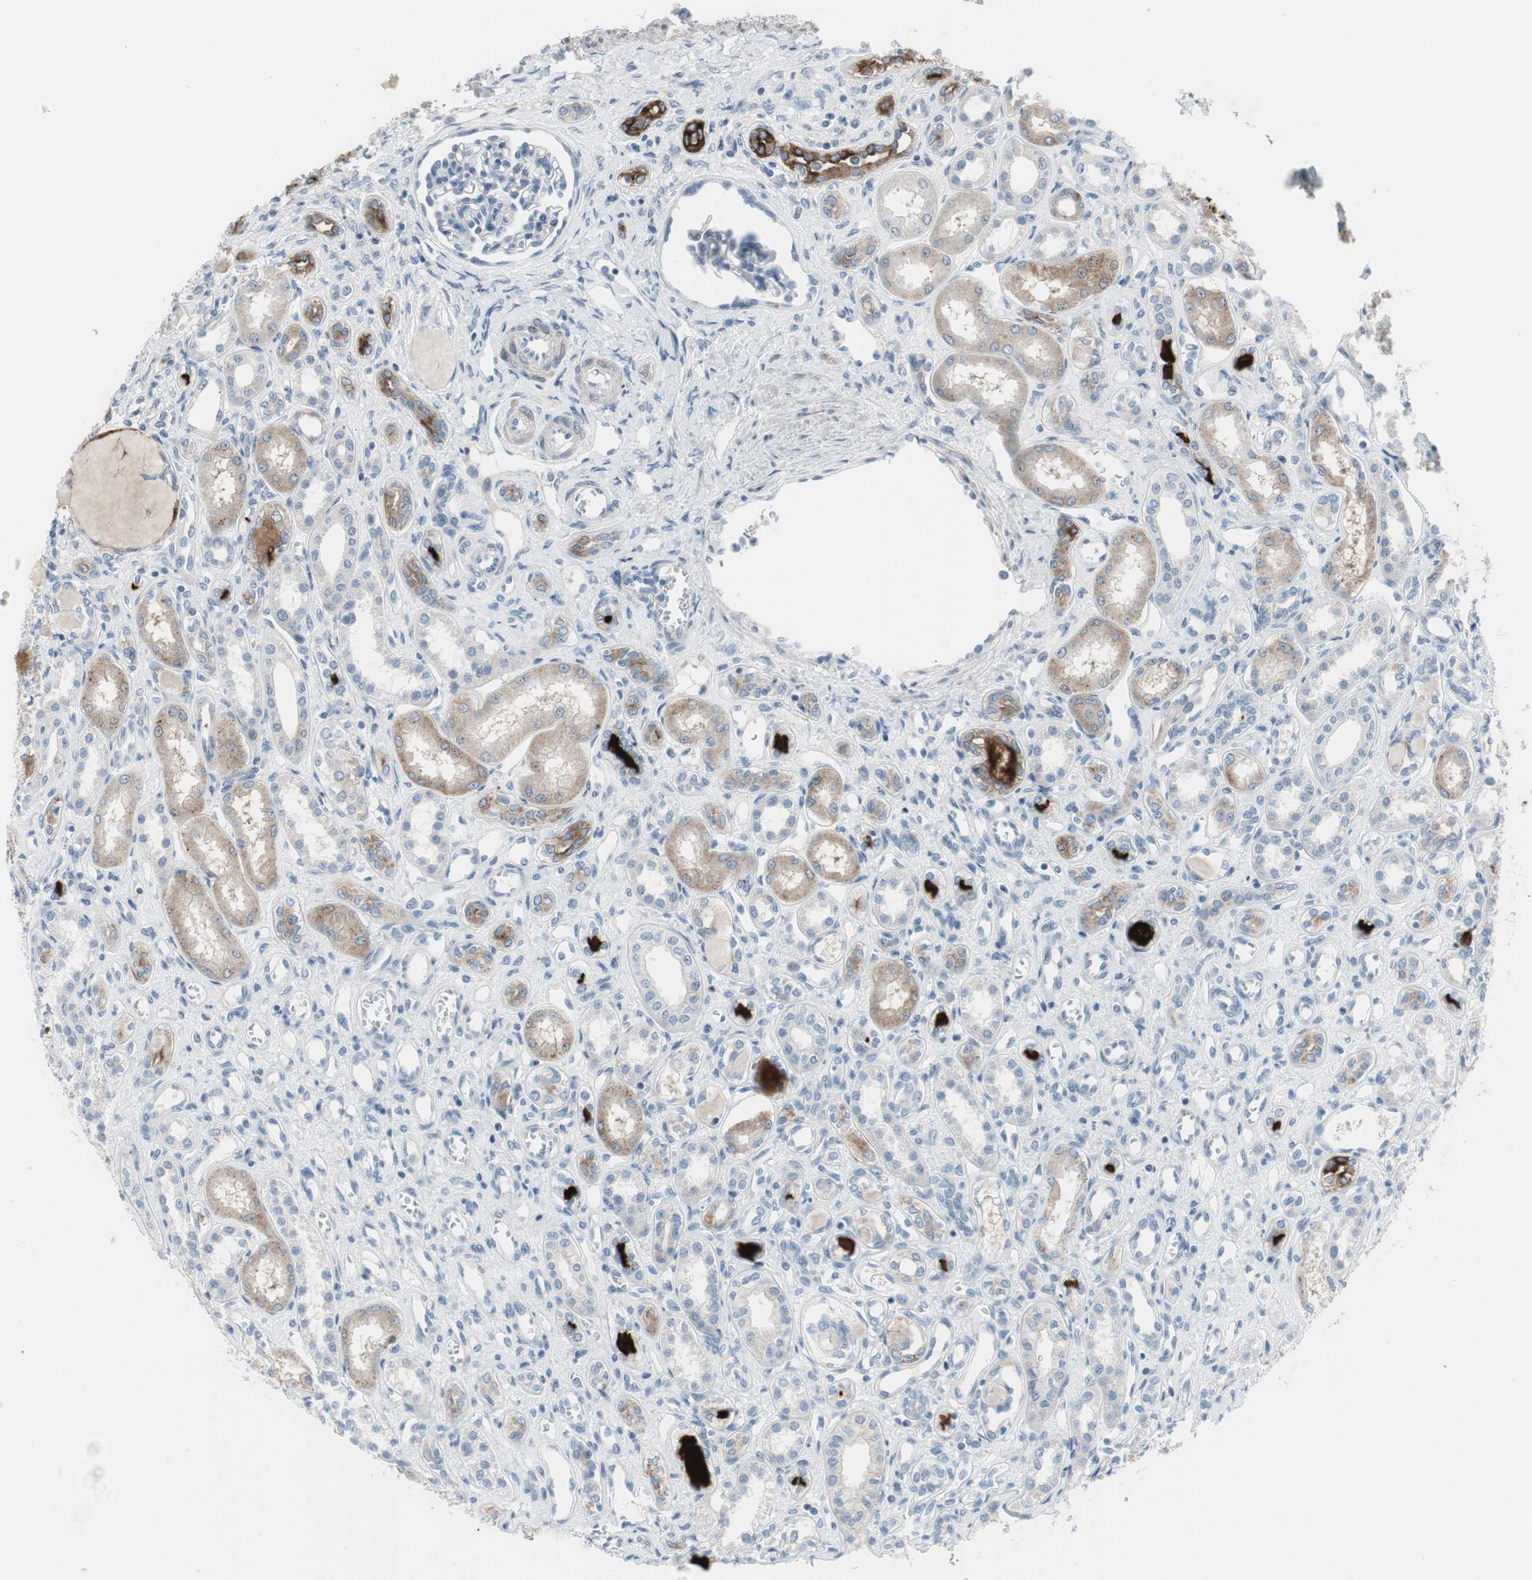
{"staining": {"intensity": "negative", "quantity": "none", "location": "none"}, "tissue": "kidney", "cell_type": "Cells in glomeruli", "image_type": "normal", "snomed": [{"axis": "morphology", "description": "Normal tissue, NOS"}, {"axis": "topography", "description": "Kidney"}], "caption": "This is a image of IHC staining of normal kidney, which shows no positivity in cells in glomeruli. Nuclei are stained in blue.", "gene": "PIGR", "patient": {"sex": "male", "age": 7}}